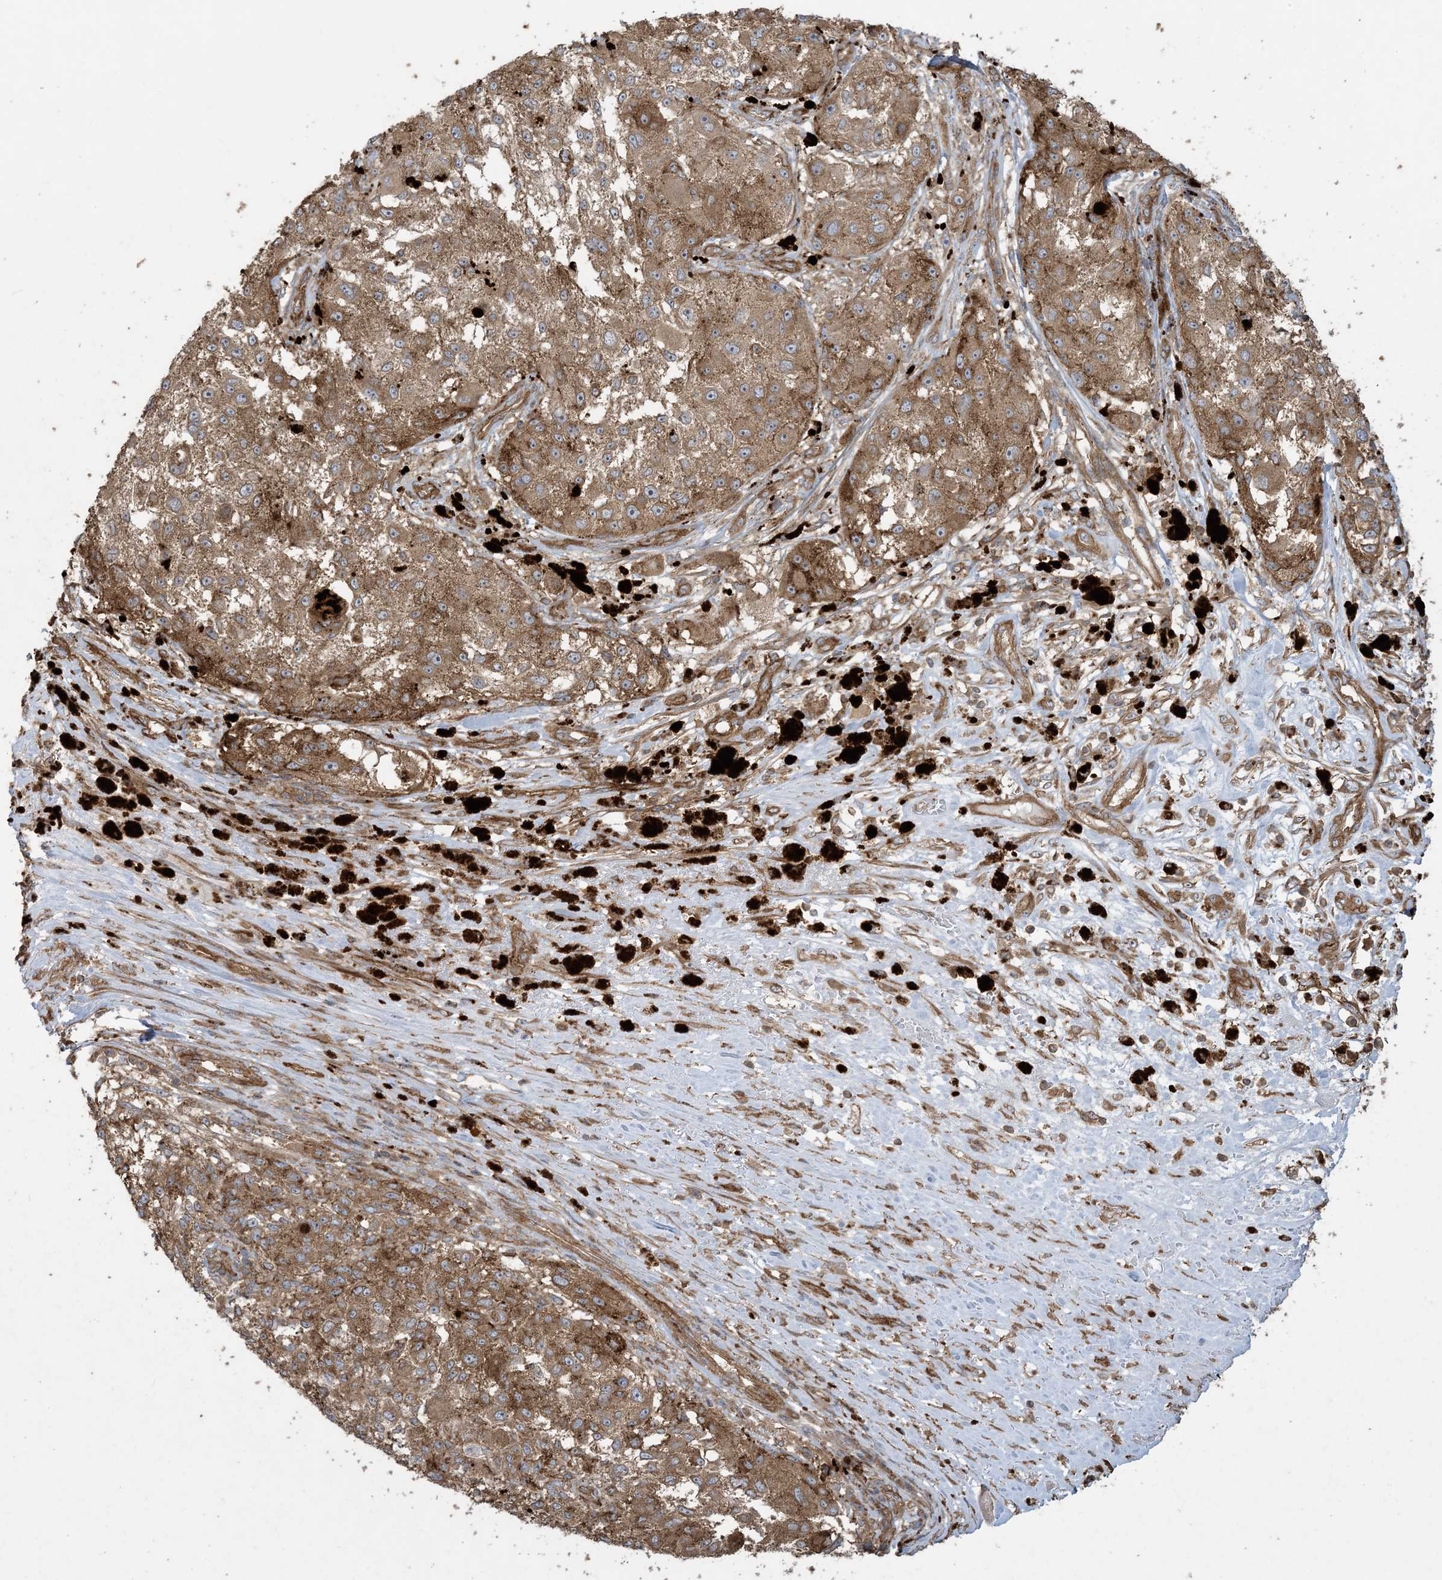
{"staining": {"intensity": "moderate", "quantity": ">75%", "location": "cytoplasmic/membranous"}, "tissue": "melanoma", "cell_type": "Tumor cells", "image_type": "cancer", "snomed": [{"axis": "morphology", "description": "Necrosis, NOS"}, {"axis": "morphology", "description": "Malignant melanoma, NOS"}, {"axis": "topography", "description": "Skin"}], "caption": "The micrograph shows a brown stain indicating the presence of a protein in the cytoplasmic/membranous of tumor cells in melanoma.", "gene": "KLHL18", "patient": {"sex": "female", "age": 87}}